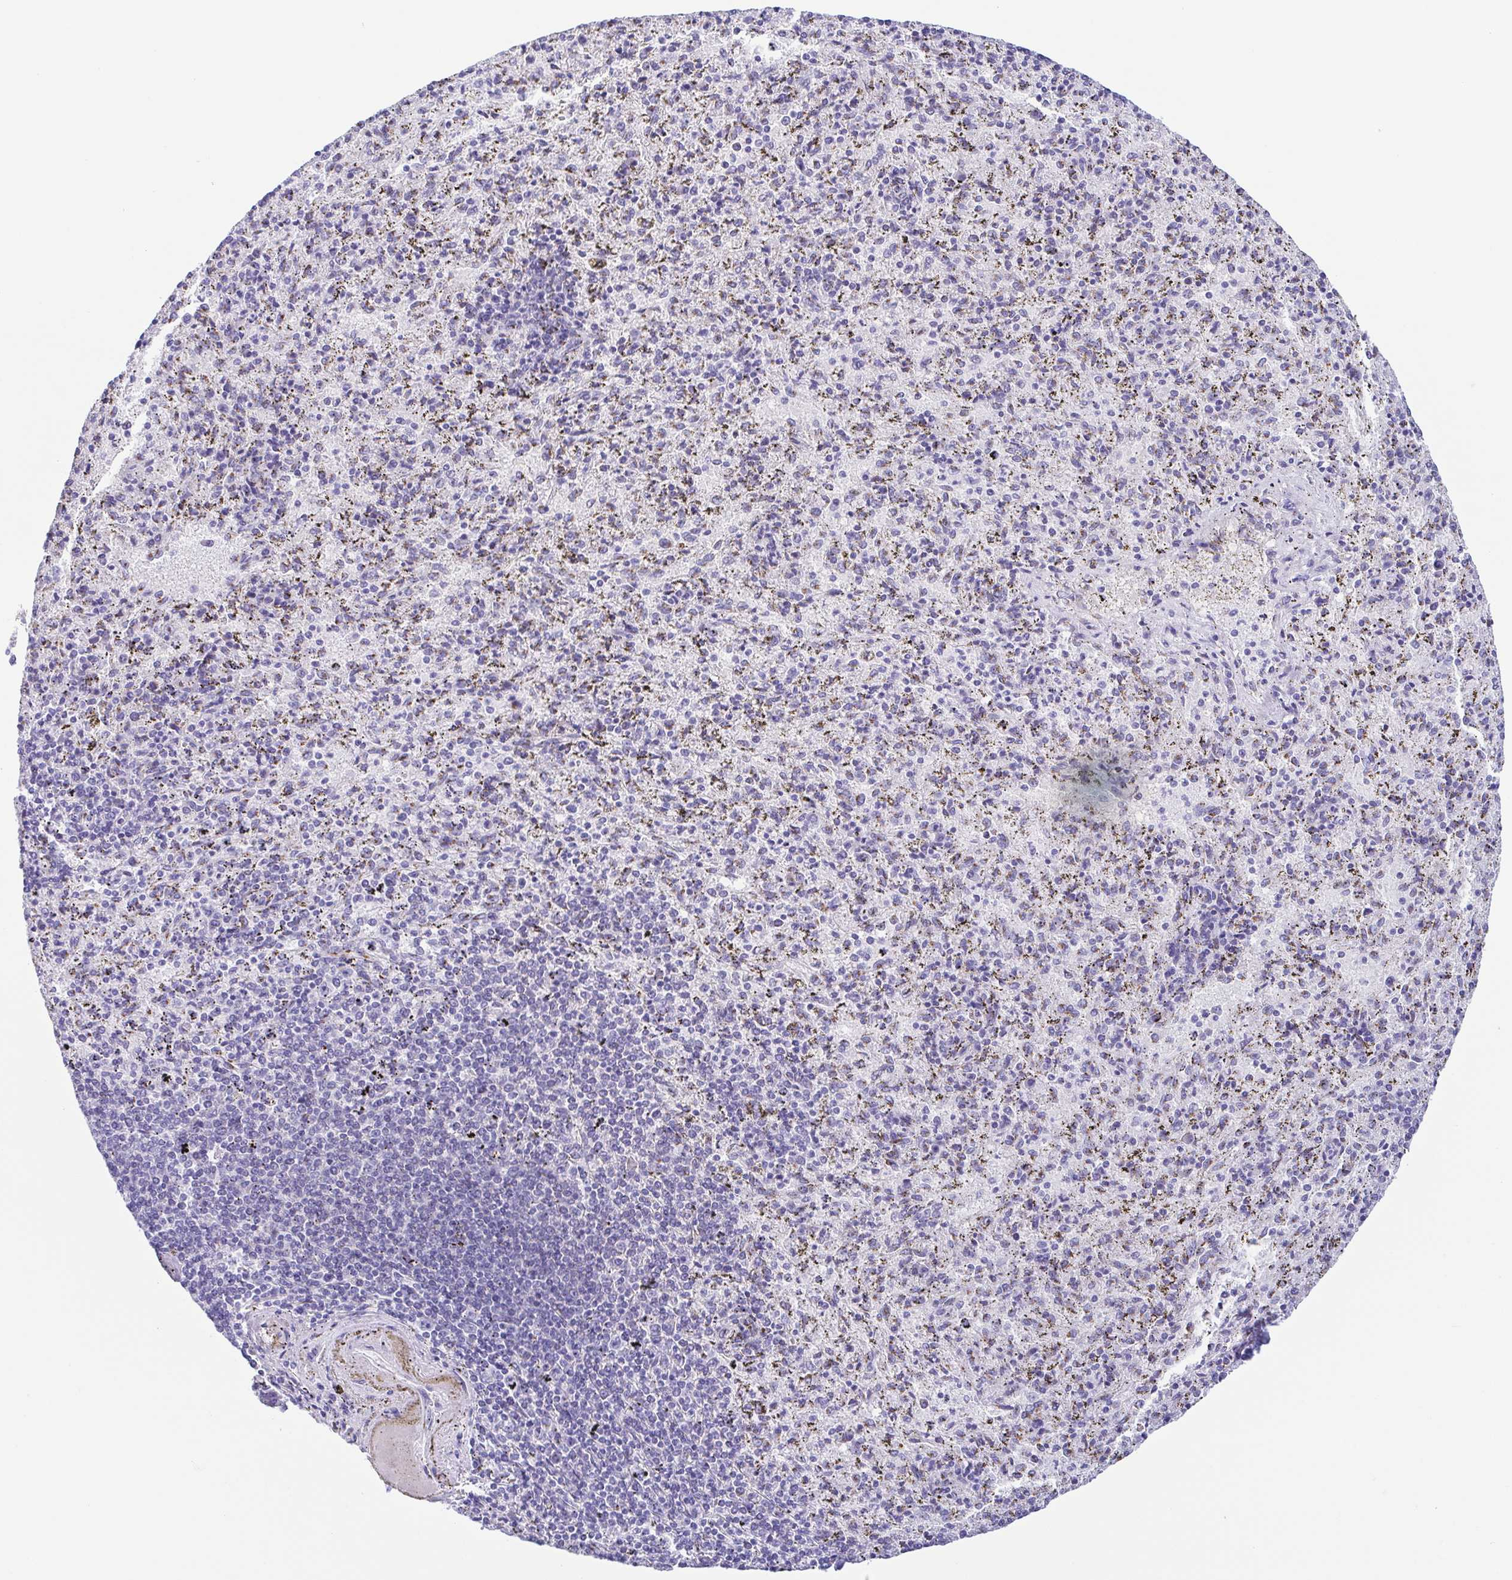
{"staining": {"intensity": "negative", "quantity": "none", "location": "none"}, "tissue": "spleen", "cell_type": "Cells in red pulp", "image_type": "normal", "snomed": [{"axis": "morphology", "description": "Normal tissue, NOS"}, {"axis": "topography", "description": "Spleen"}], "caption": "Immunohistochemistry micrograph of unremarkable spleen: spleen stained with DAB (3,3'-diaminobenzidine) displays no significant protein staining in cells in red pulp.", "gene": "SULT1B1", "patient": {"sex": "male", "age": 57}}